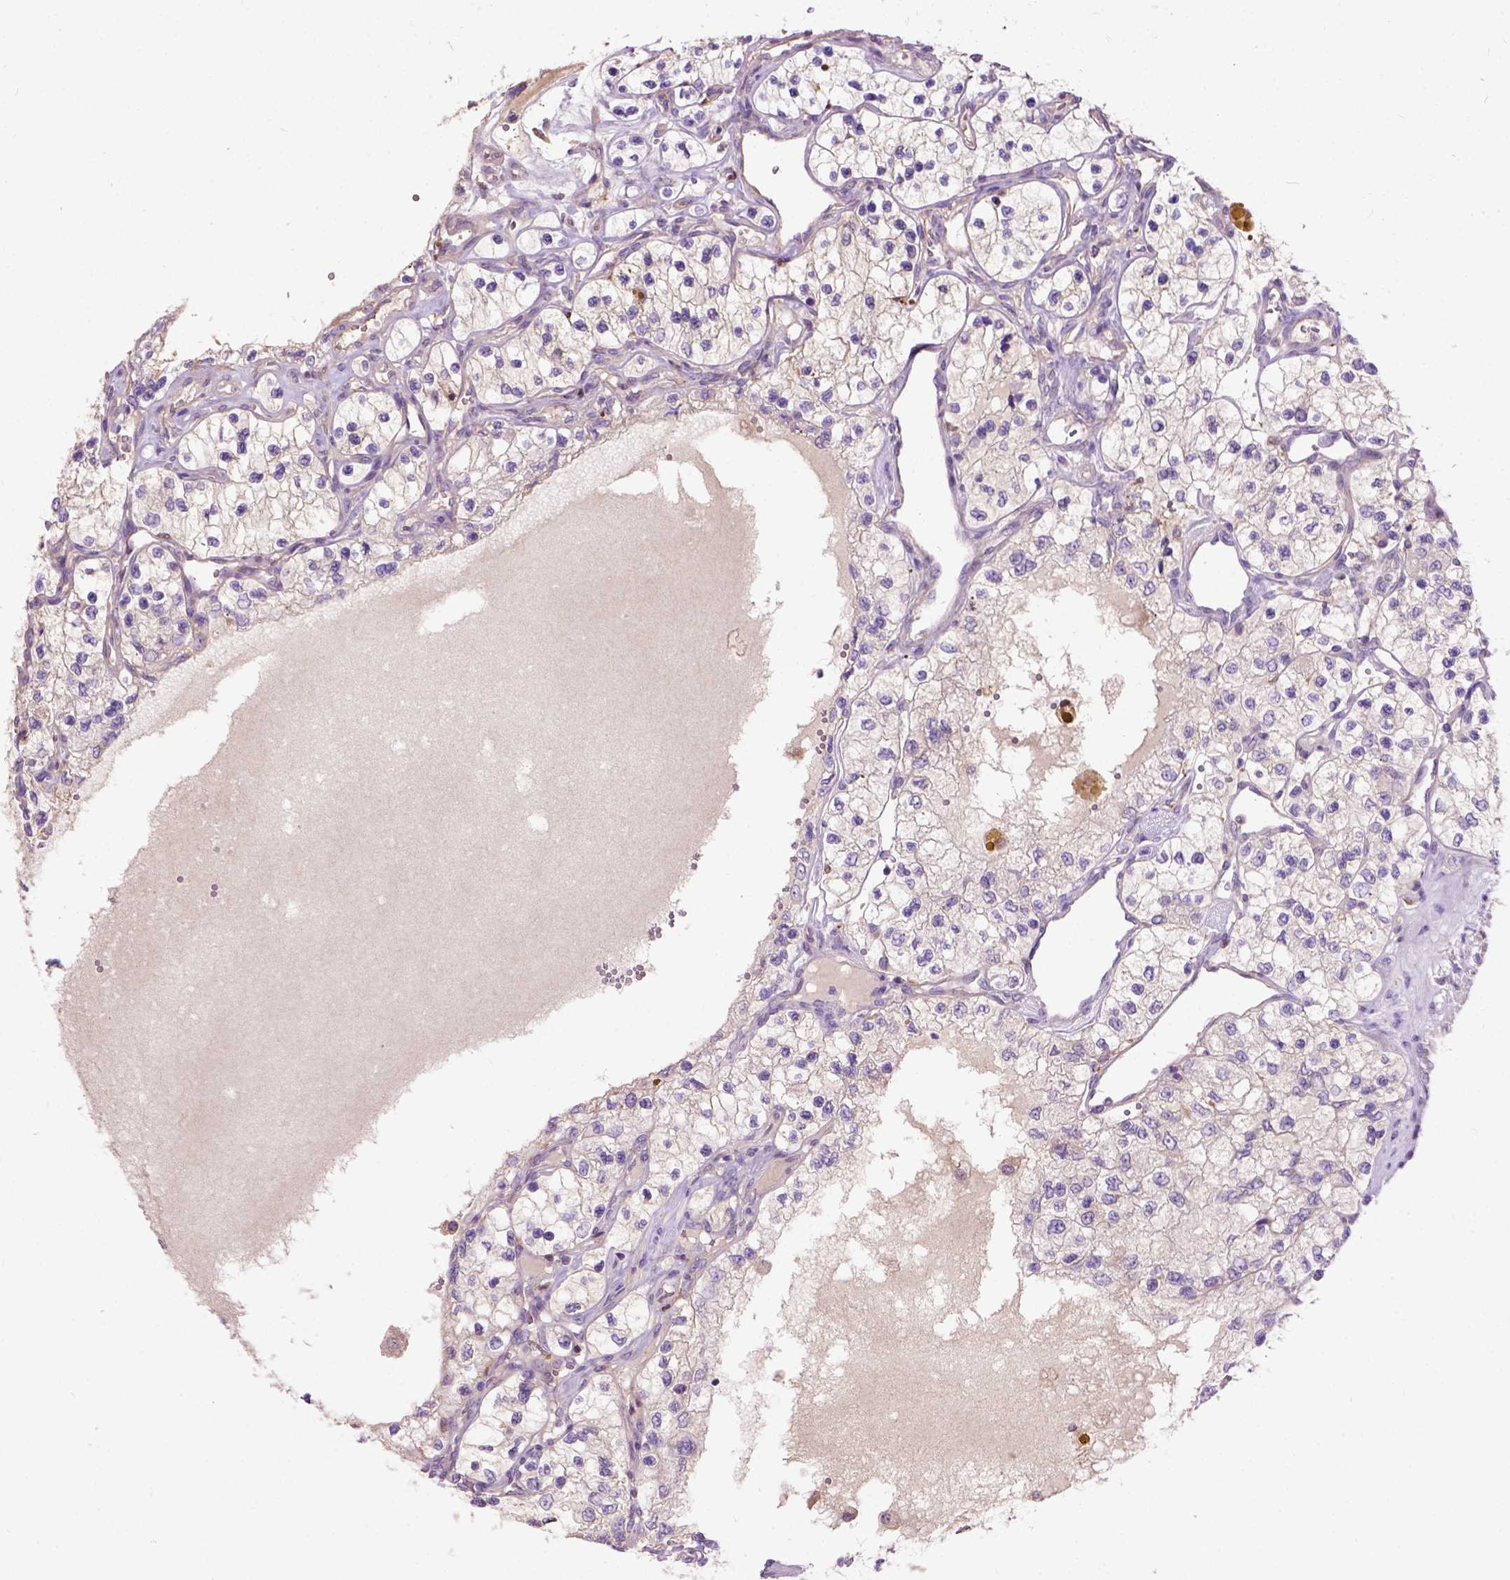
{"staining": {"intensity": "negative", "quantity": "none", "location": "none"}, "tissue": "renal cancer", "cell_type": "Tumor cells", "image_type": "cancer", "snomed": [{"axis": "morphology", "description": "Adenocarcinoma, NOS"}, {"axis": "topography", "description": "Kidney"}], "caption": "DAB immunohistochemical staining of human renal cancer exhibits no significant expression in tumor cells. (Immunohistochemistry (ihc), brightfield microscopy, high magnification).", "gene": "SEMA4F", "patient": {"sex": "female", "age": 69}}